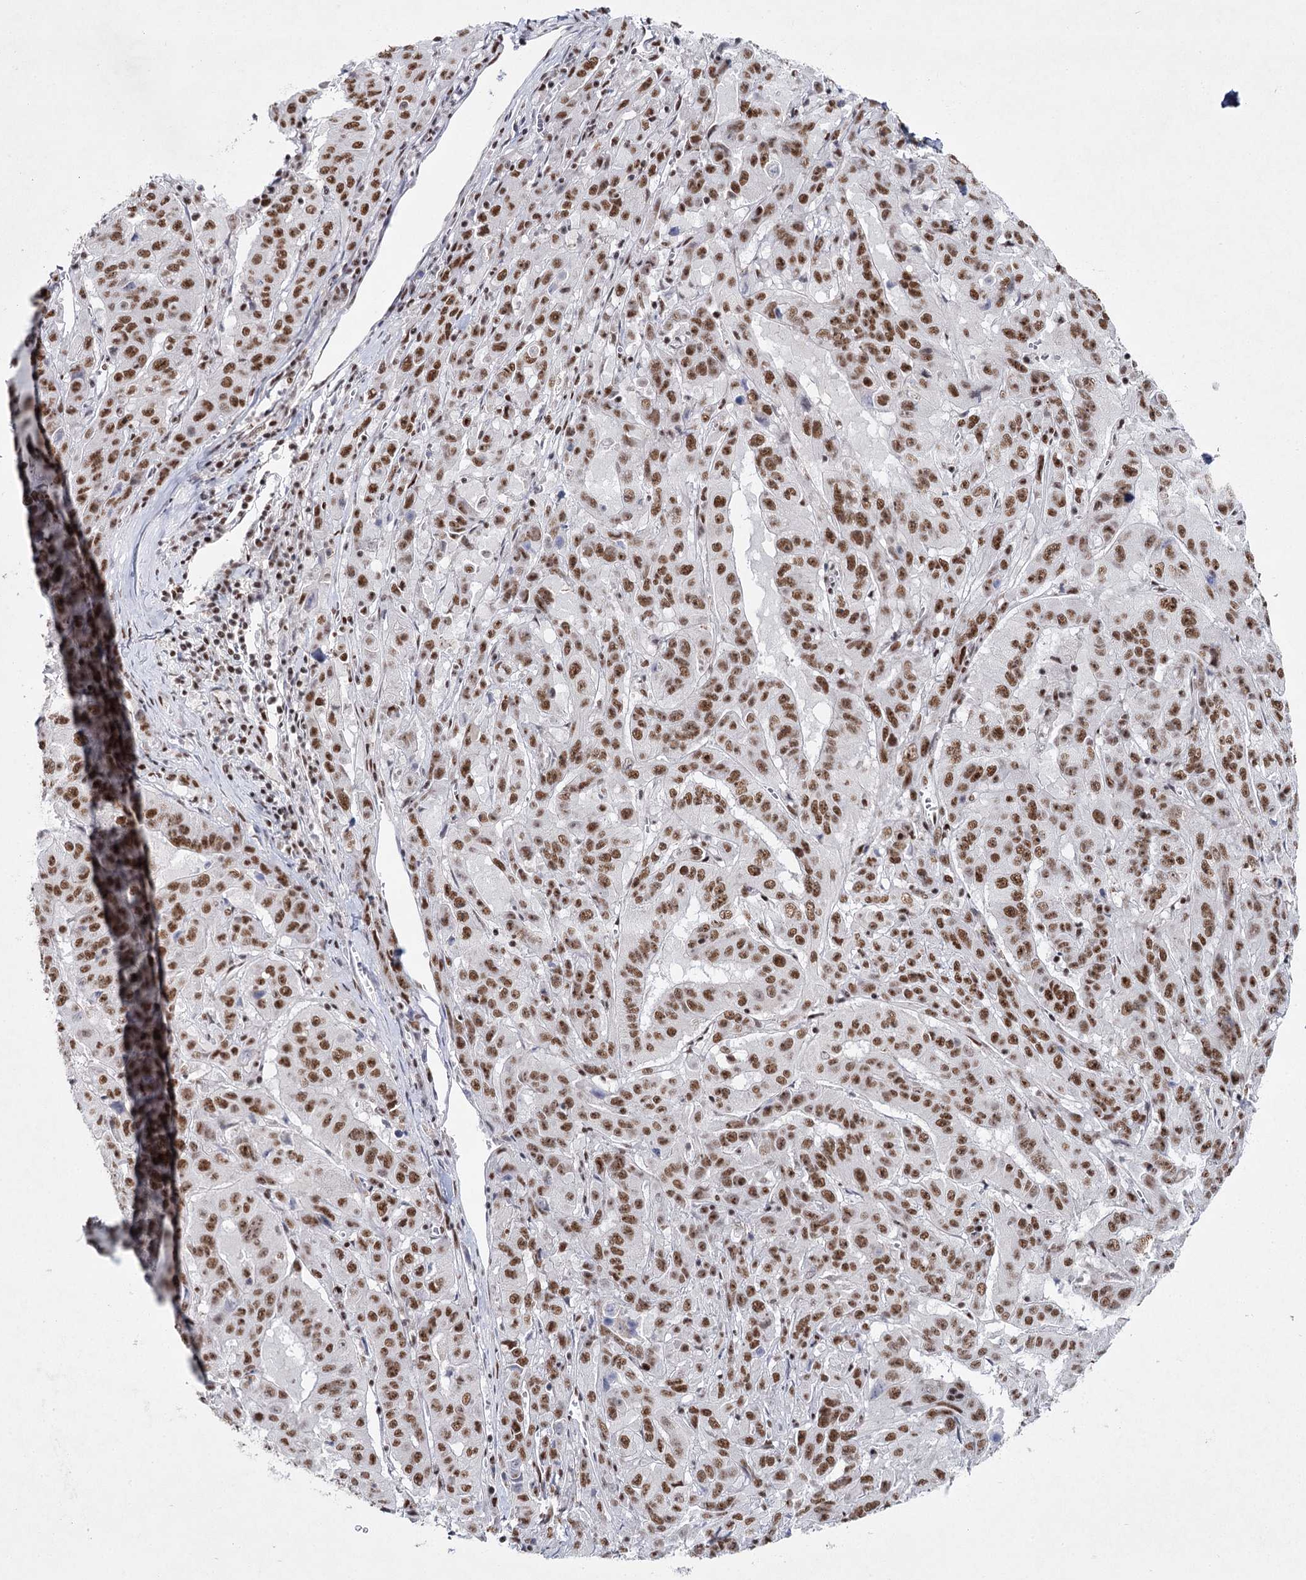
{"staining": {"intensity": "moderate", "quantity": ">75%", "location": "nuclear"}, "tissue": "pancreatic cancer", "cell_type": "Tumor cells", "image_type": "cancer", "snomed": [{"axis": "morphology", "description": "Adenocarcinoma, NOS"}, {"axis": "topography", "description": "Pancreas"}], "caption": "High-power microscopy captured an immunohistochemistry image of pancreatic cancer (adenocarcinoma), revealing moderate nuclear expression in approximately >75% of tumor cells.", "gene": "SCAF8", "patient": {"sex": "male", "age": 63}}